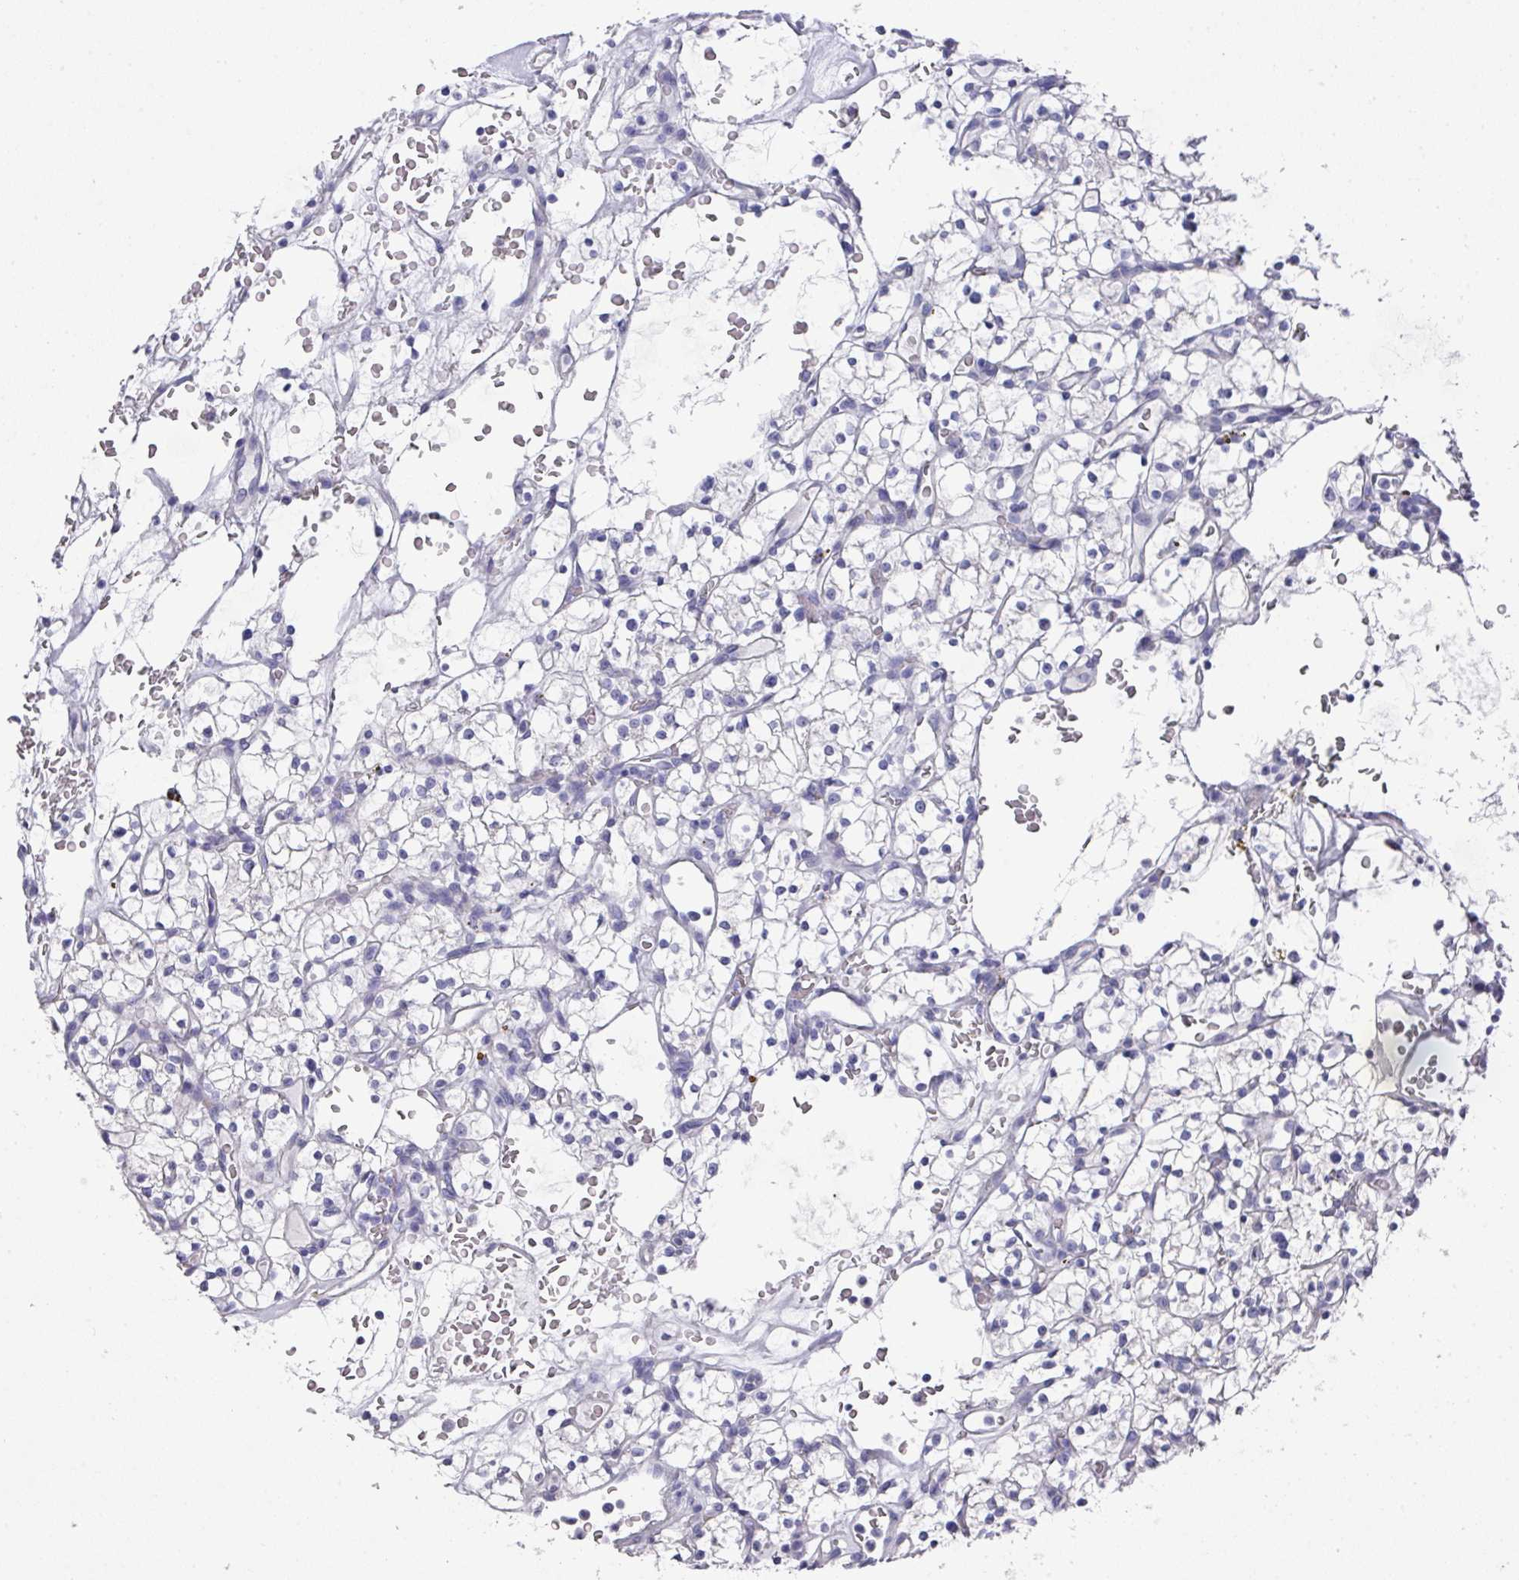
{"staining": {"intensity": "negative", "quantity": "none", "location": "none"}, "tissue": "renal cancer", "cell_type": "Tumor cells", "image_type": "cancer", "snomed": [{"axis": "morphology", "description": "Adenocarcinoma, NOS"}, {"axis": "topography", "description": "Kidney"}], "caption": "DAB (3,3'-diaminobenzidine) immunohistochemical staining of human adenocarcinoma (renal) exhibits no significant positivity in tumor cells. (Immunohistochemistry, brightfield microscopy, high magnification).", "gene": "DAZL", "patient": {"sex": "female", "age": 64}}